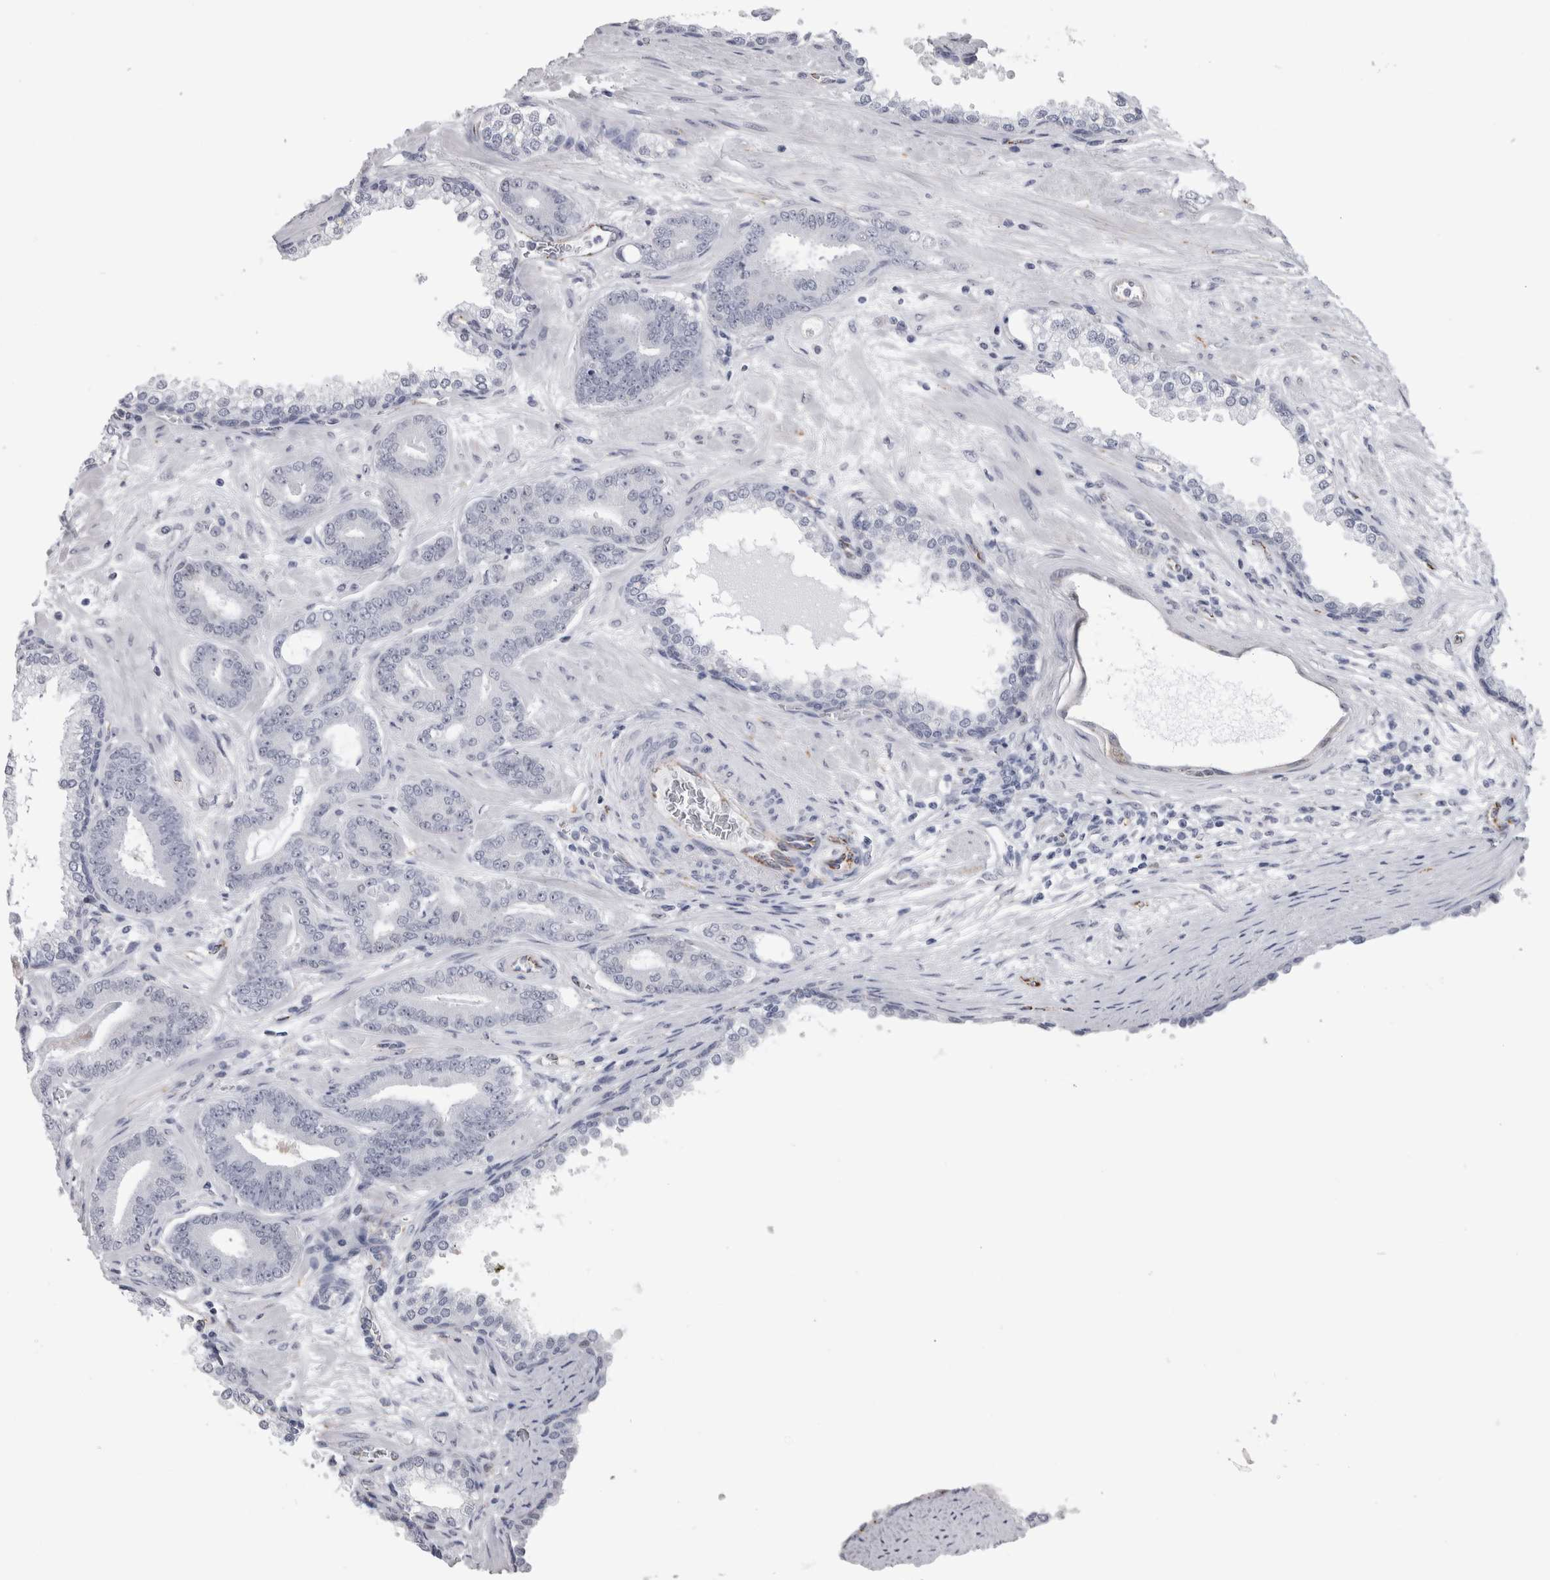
{"staining": {"intensity": "negative", "quantity": "none", "location": "none"}, "tissue": "prostate cancer", "cell_type": "Tumor cells", "image_type": "cancer", "snomed": [{"axis": "morphology", "description": "Adenocarcinoma, Low grade"}, {"axis": "topography", "description": "Prostate"}], "caption": "IHC of adenocarcinoma (low-grade) (prostate) shows no expression in tumor cells.", "gene": "ACOT7", "patient": {"sex": "male", "age": 62}}